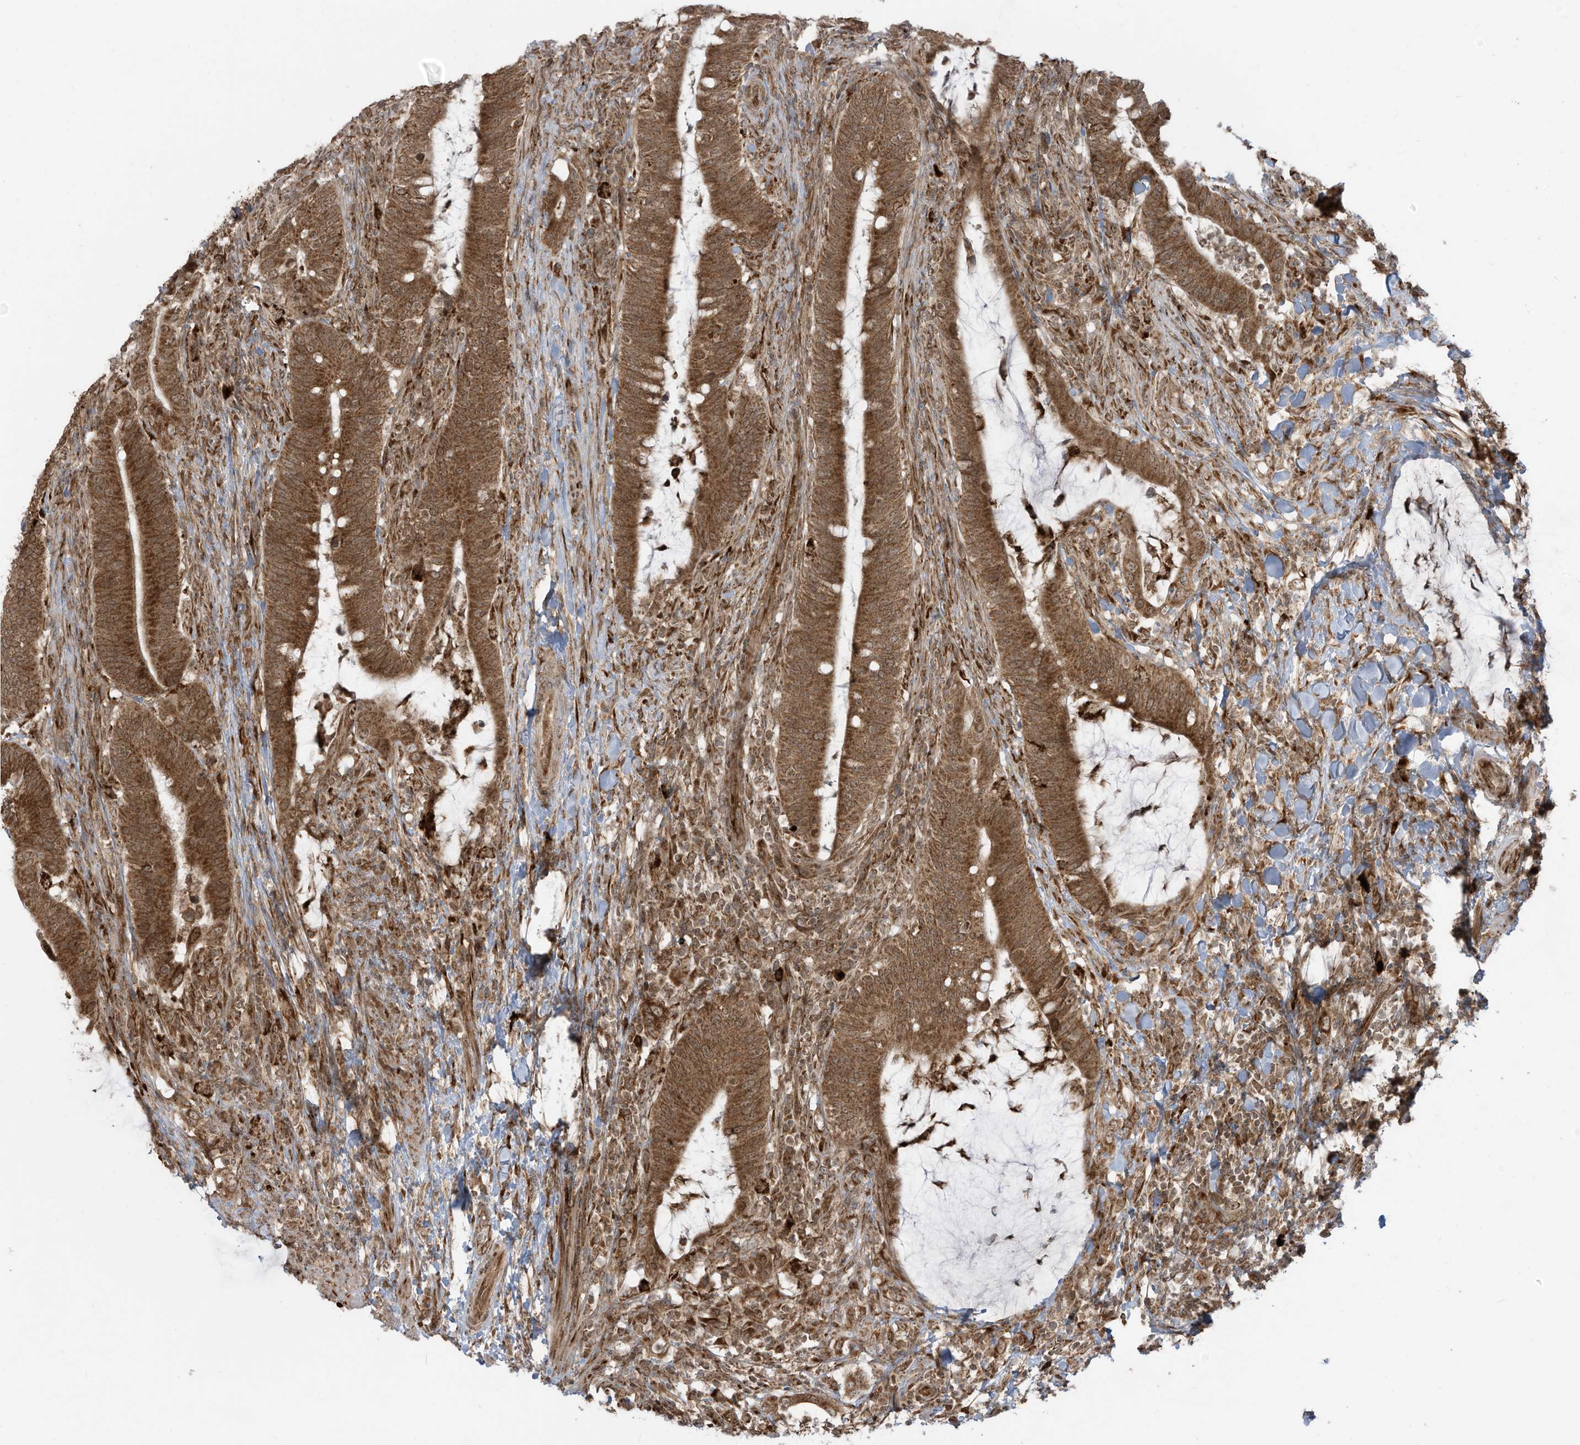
{"staining": {"intensity": "strong", "quantity": ">75%", "location": "cytoplasmic/membranous"}, "tissue": "colorectal cancer", "cell_type": "Tumor cells", "image_type": "cancer", "snomed": [{"axis": "morphology", "description": "Adenocarcinoma, NOS"}, {"axis": "topography", "description": "Colon"}], "caption": "Colorectal adenocarcinoma stained for a protein (brown) exhibits strong cytoplasmic/membranous positive staining in approximately >75% of tumor cells.", "gene": "TRIM67", "patient": {"sex": "female", "age": 66}}